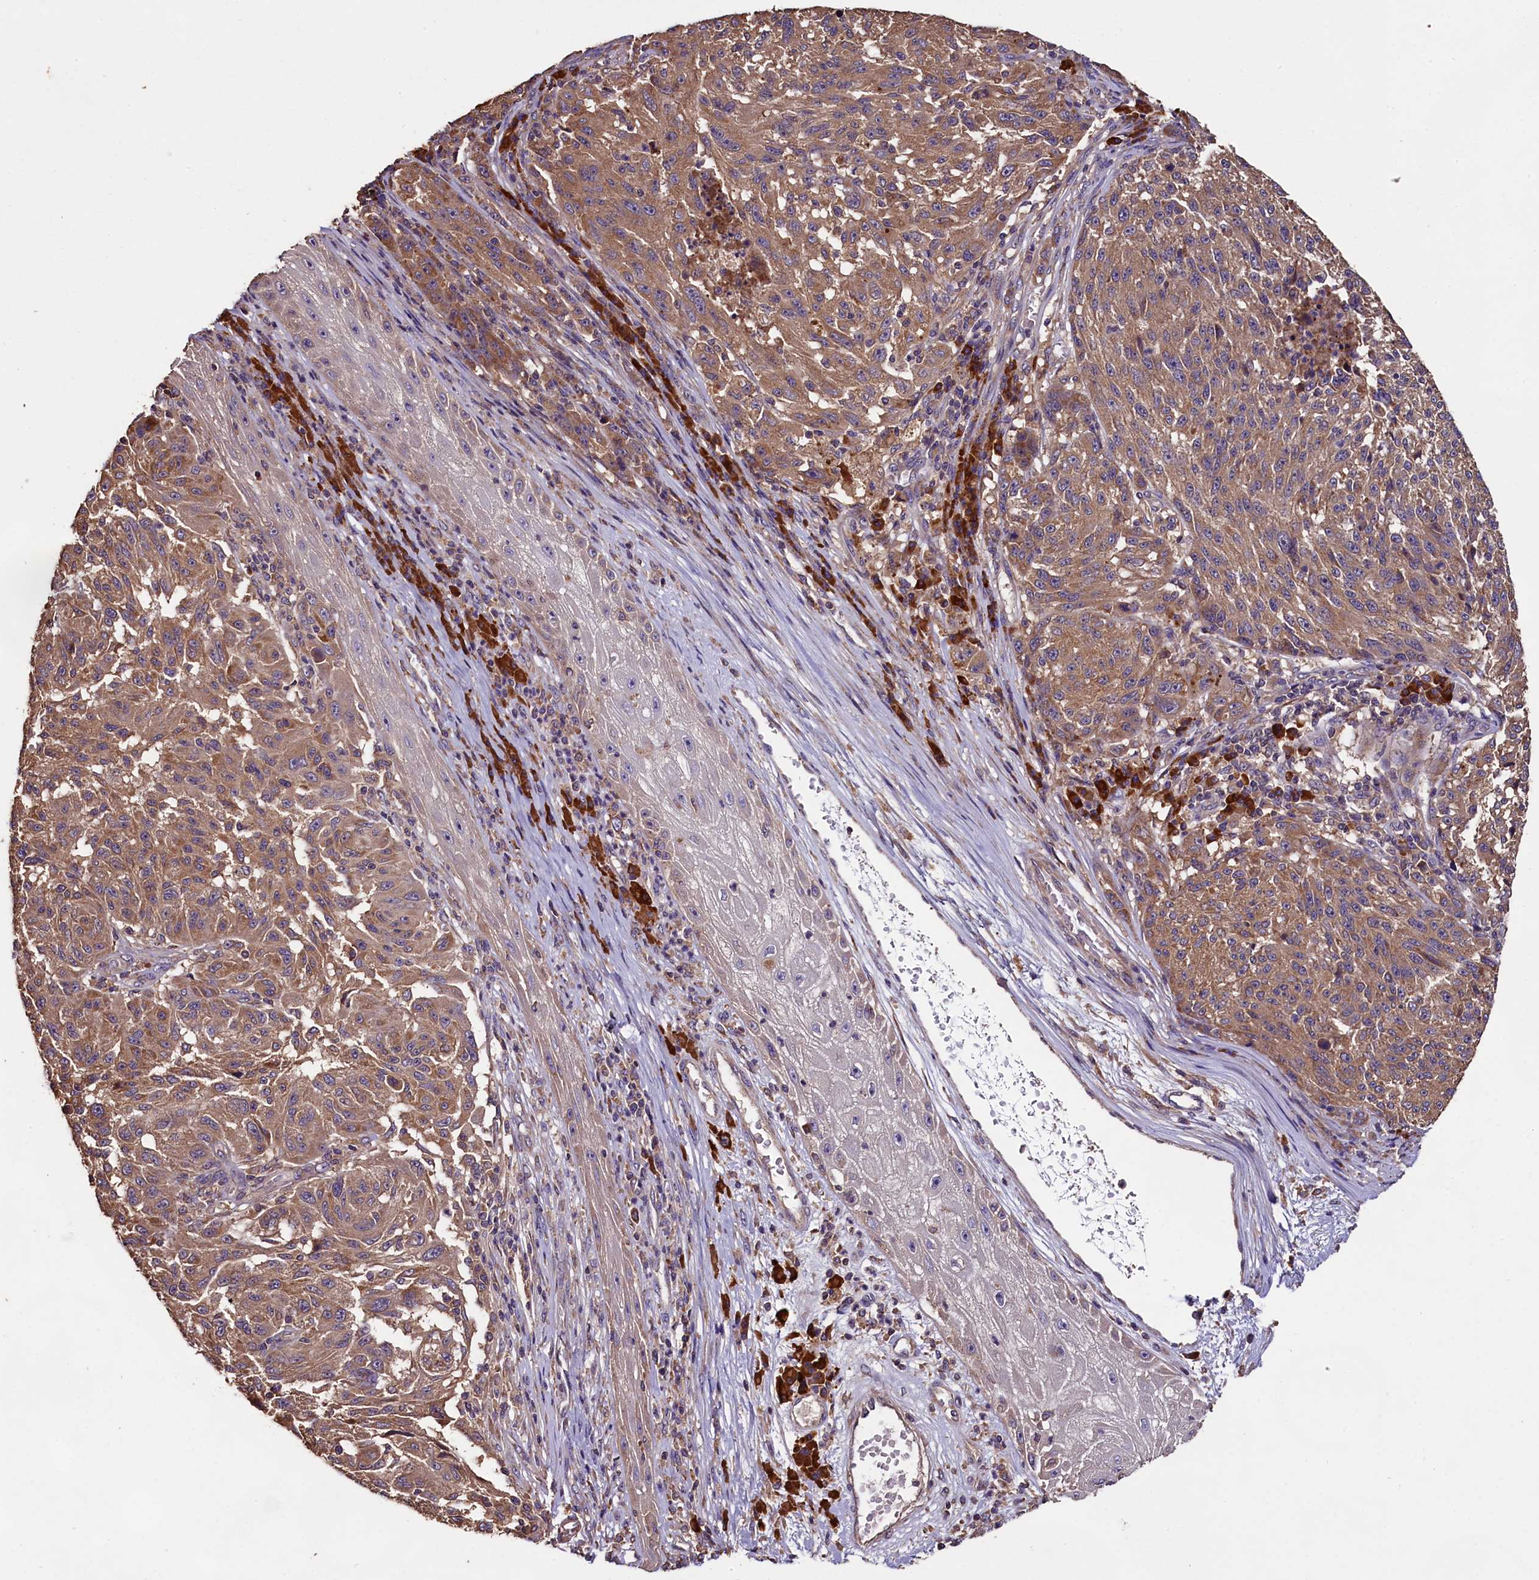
{"staining": {"intensity": "moderate", "quantity": ">75%", "location": "cytoplasmic/membranous"}, "tissue": "melanoma", "cell_type": "Tumor cells", "image_type": "cancer", "snomed": [{"axis": "morphology", "description": "Malignant melanoma, NOS"}, {"axis": "topography", "description": "Skin"}], "caption": "Protein staining by IHC reveals moderate cytoplasmic/membranous expression in approximately >75% of tumor cells in malignant melanoma.", "gene": "ENKD1", "patient": {"sex": "male", "age": 53}}